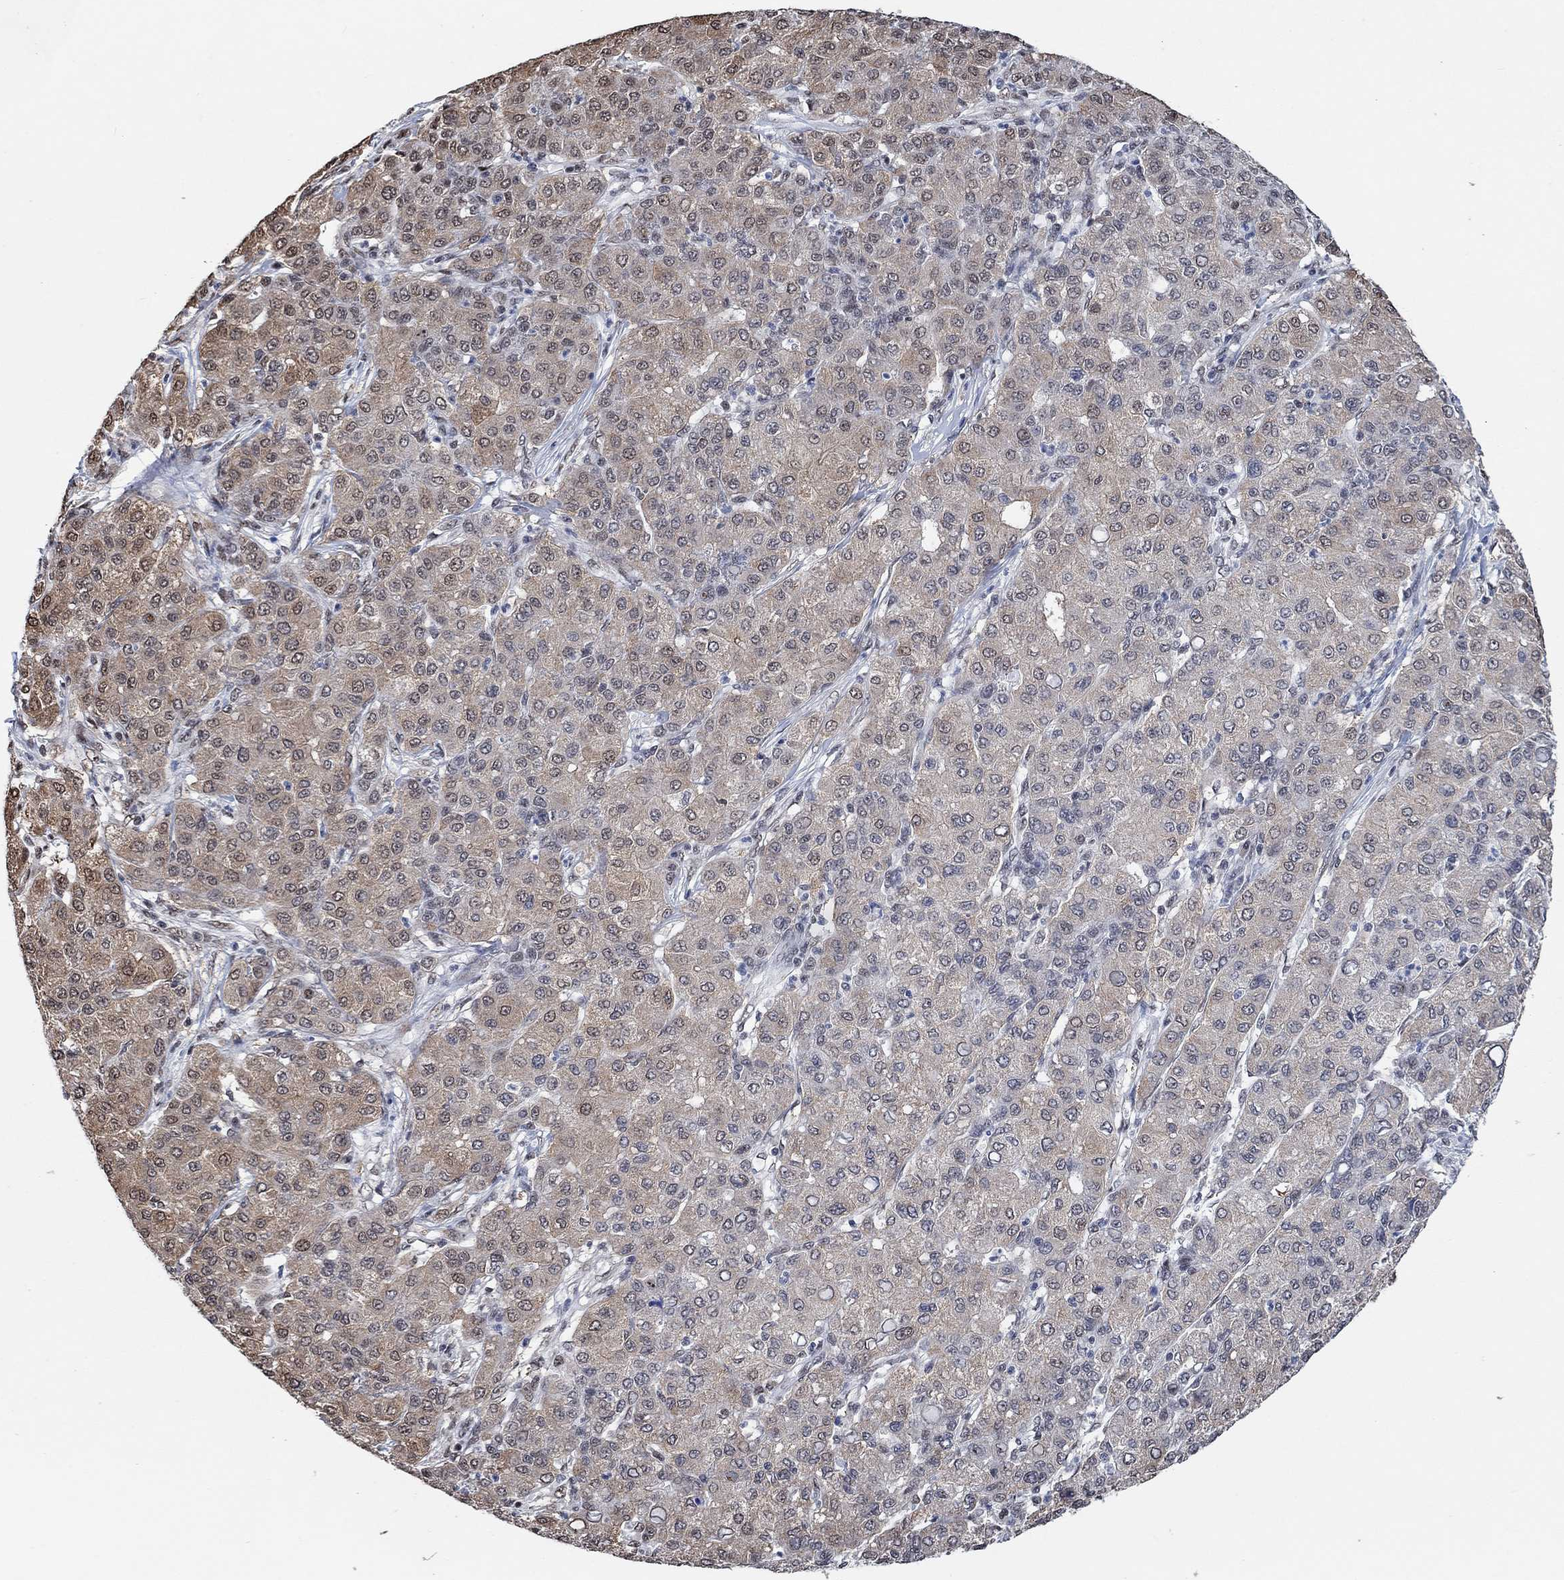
{"staining": {"intensity": "weak", "quantity": "<25%", "location": "nuclear"}, "tissue": "liver cancer", "cell_type": "Tumor cells", "image_type": "cancer", "snomed": [{"axis": "morphology", "description": "Carcinoma, Hepatocellular, NOS"}, {"axis": "topography", "description": "Liver"}], "caption": "The image displays no staining of tumor cells in liver cancer (hepatocellular carcinoma).", "gene": "USP39", "patient": {"sex": "male", "age": 65}}